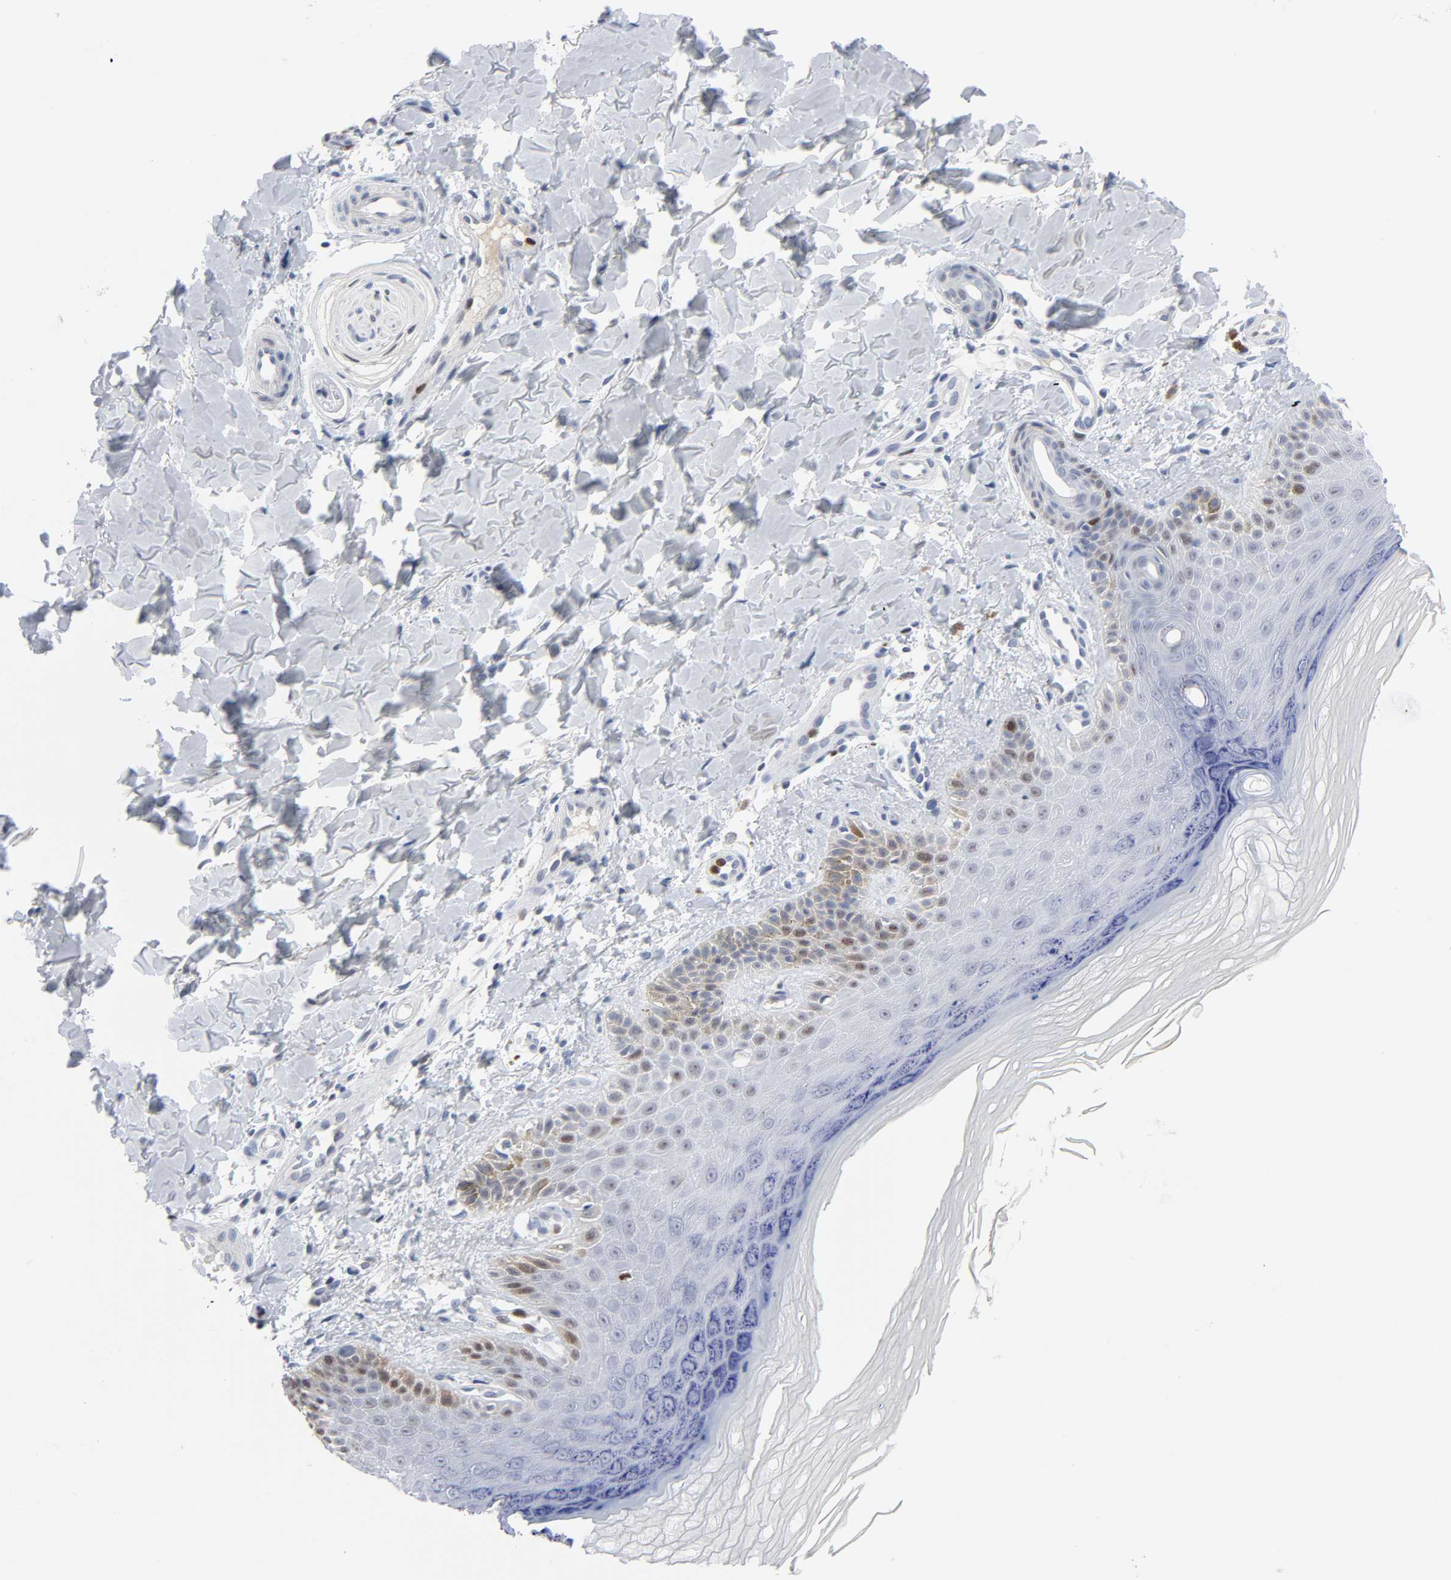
{"staining": {"intensity": "negative", "quantity": "none", "location": "none"}, "tissue": "skin", "cell_type": "Fibroblasts", "image_type": "normal", "snomed": [{"axis": "morphology", "description": "Normal tissue, NOS"}, {"axis": "topography", "description": "Skin"}], "caption": "The image reveals no significant expression in fibroblasts of skin. The staining was performed using DAB (3,3'-diaminobenzidine) to visualize the protein expression in brown, while the nuclei were stained in blue with hematoxylin (Magnification: 20x).", "gene": "WEE1", "patient": {"sex": "male", "age": 26}}